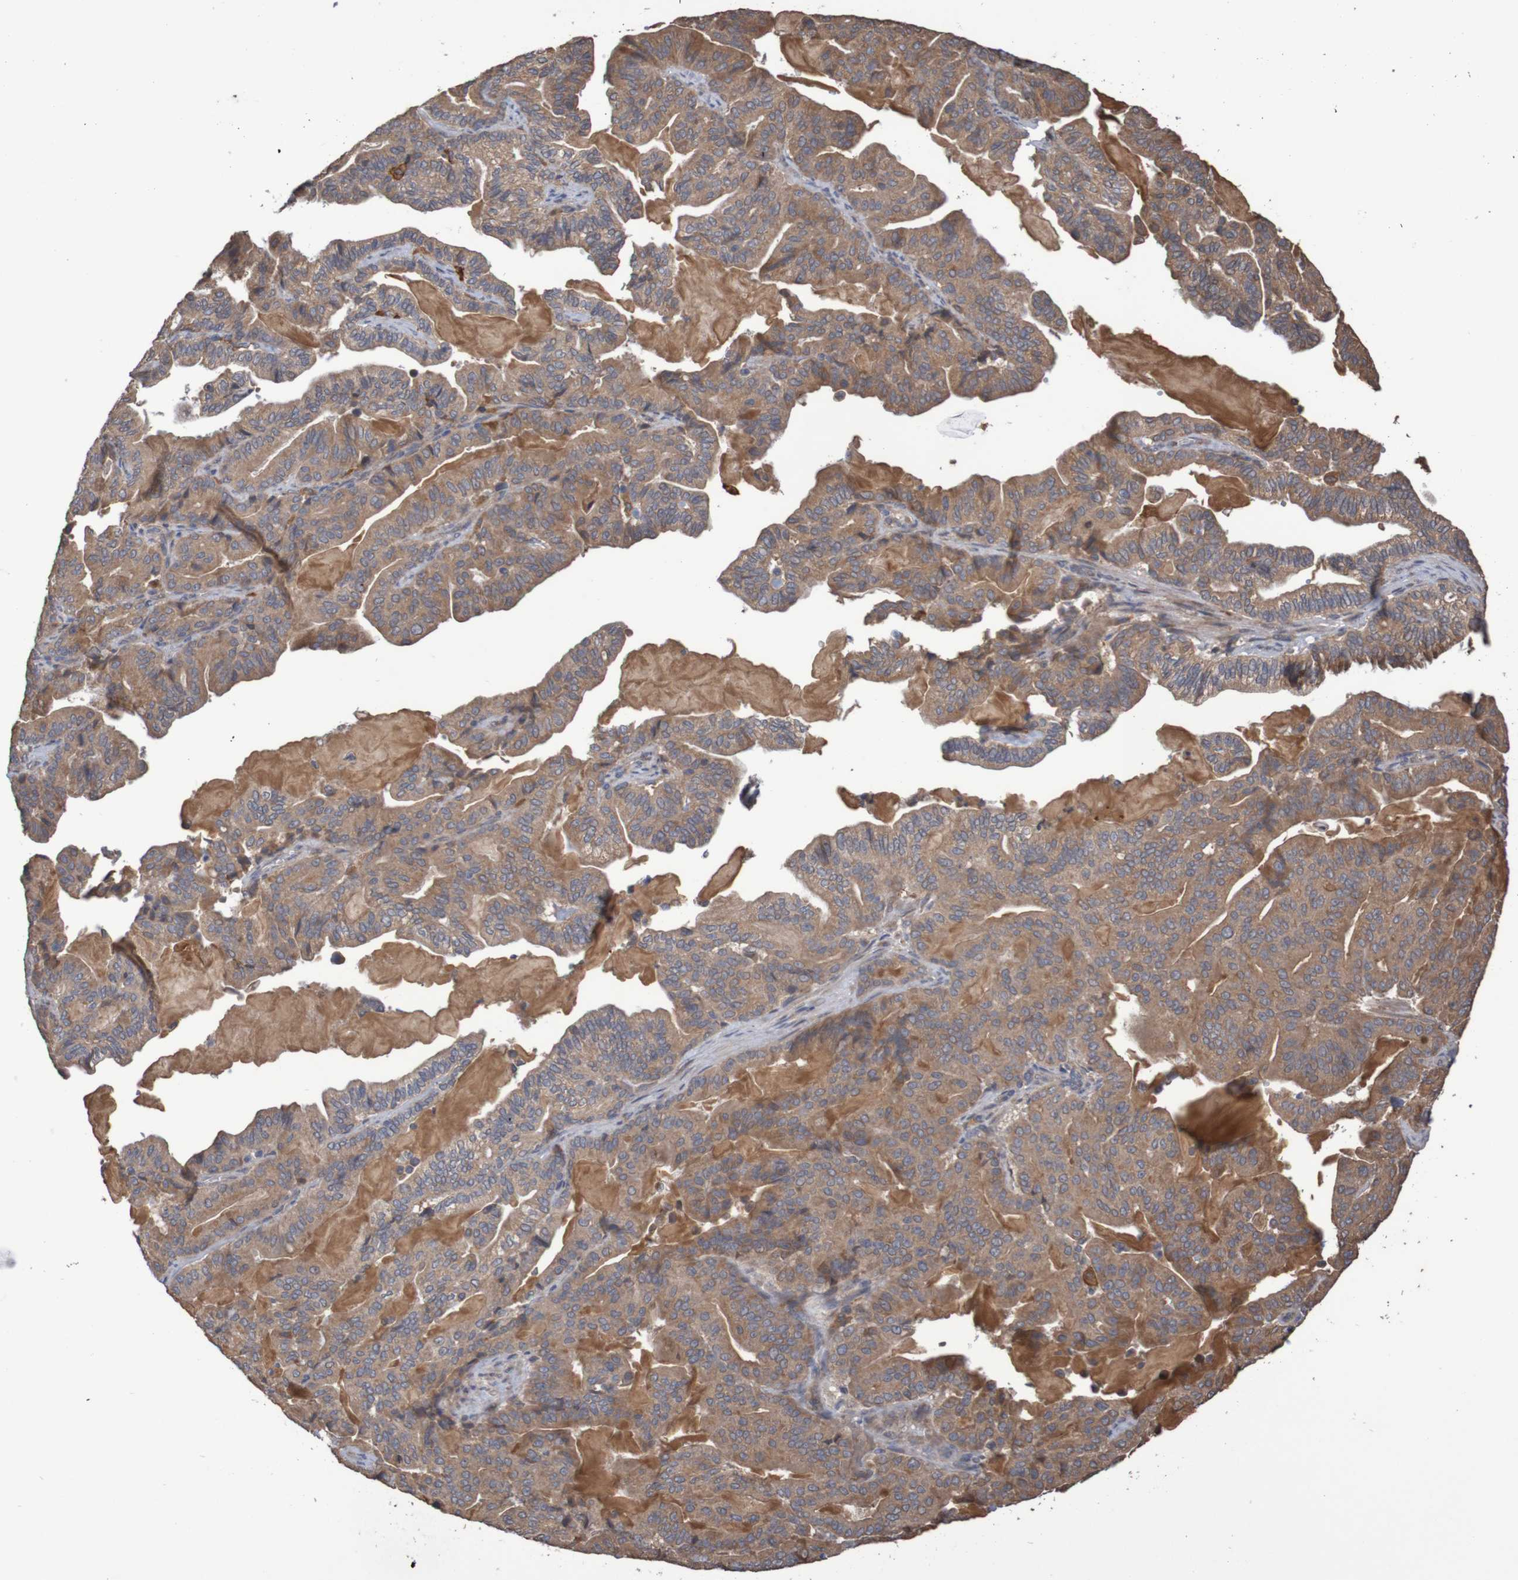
{"staining": {"intensity": "moderate", "quantity": ">75%", "location": "cytoplasmic/membranous"}, "tissue": "pancreatic cancer", "cell_type": "Tumor cells", "image_type": "cancer", "snomed": [{"axis": "morphology", "description": "Adenocarcinoma, NOS"}, {"axis": "topography", "description": "Pancreas"}], "caption": "This photomicrograph exhibits immunohistochemistry staining of human pancreatic cancer (adenocarcinoma), with medium moderate cytoplasmic/membranous expression in about >75% of tumor cells.", "gene": "PHYH", "patient": {"sex": "male", "age": 63}}